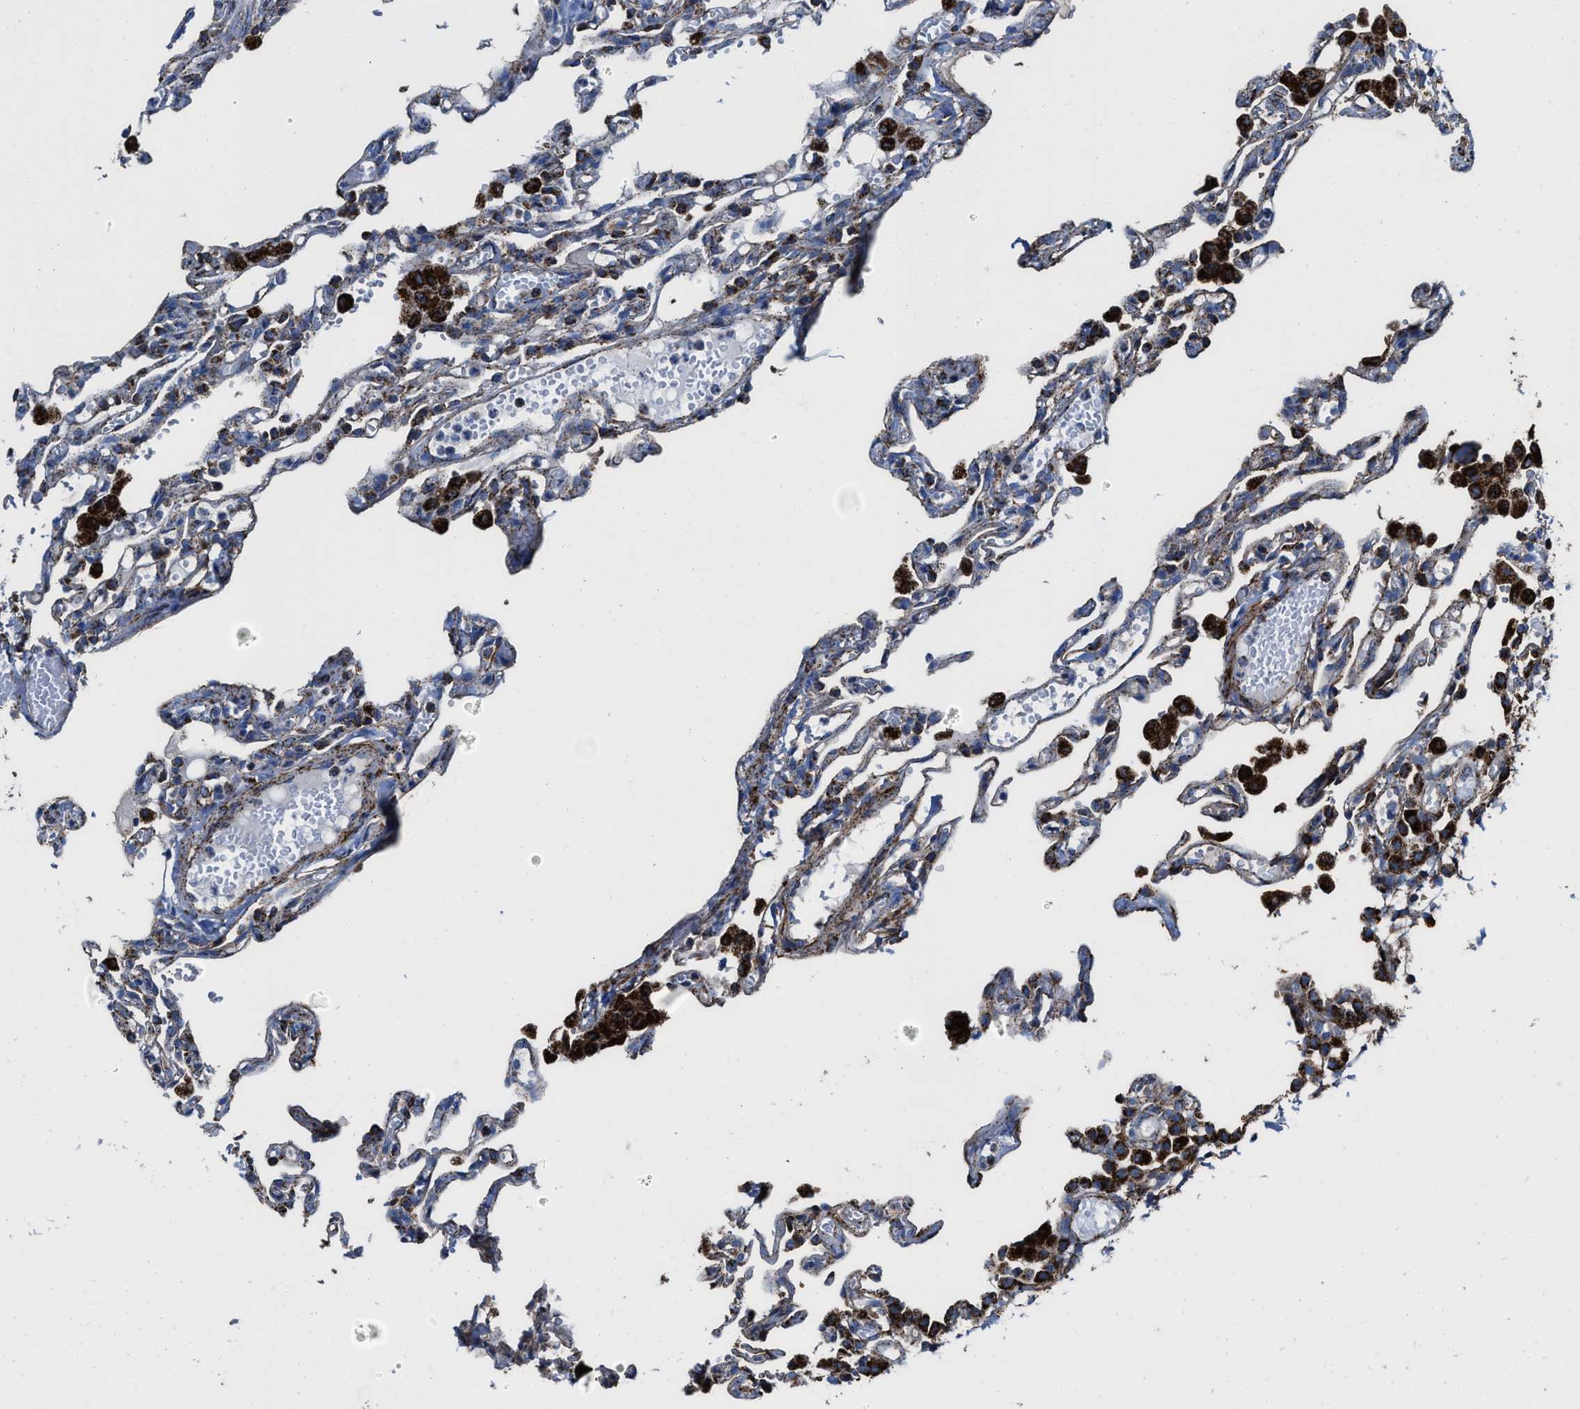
{"staining": {"intensity": "weak", "quantity": "25%-75%", "location": "cytoplasmic/membranous"}, "tissue": "lung", "cell_type": "Alveolar cells", "image_type": "normal", "snomed": [{"axis": "morphology", "description": "Normal tissue, NOS"}, {"axis": "topography", "description": "Lung"}], "caption": "Brown immunohistochemical staining in normal human lung shows weak cytoplasmic/membranous staining in about 25%-75% of alveolar cells.", "gene": "ALDH1B1", "patient": {"sex": "male", "age": 21}}